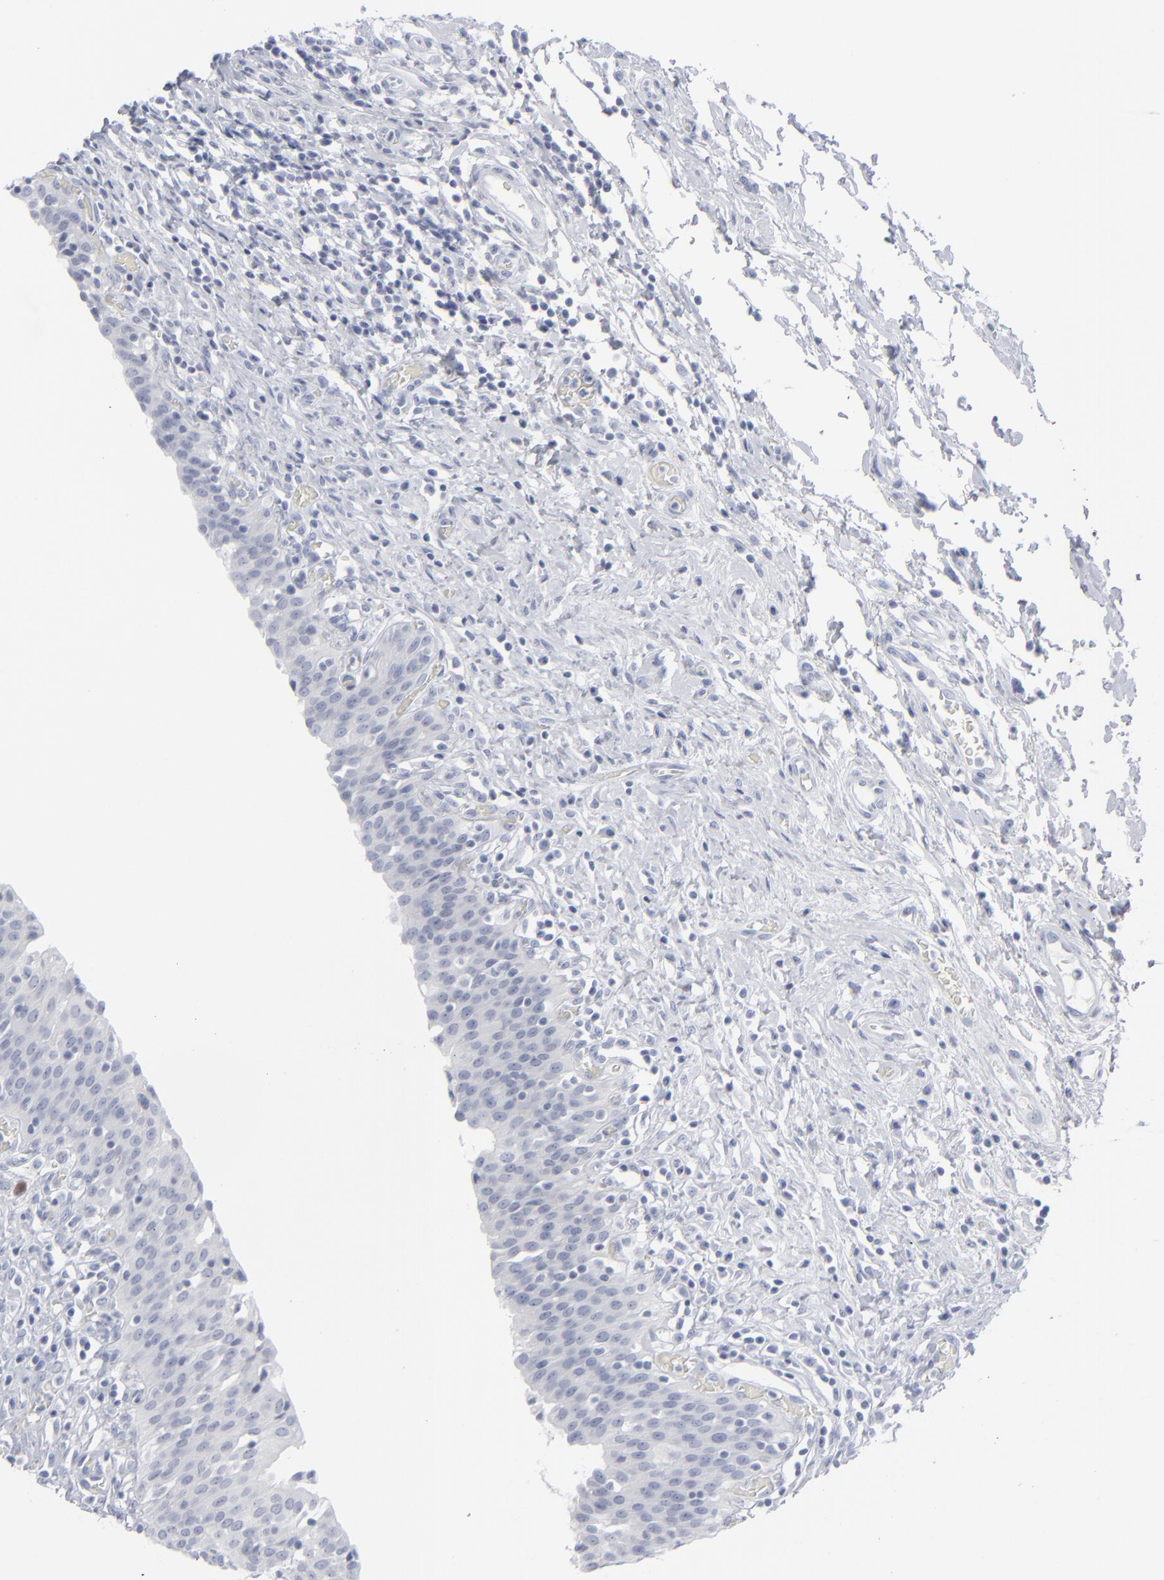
{"staining": {"intensity": "negative", "quantity": "none", "location": "none"}, "tissue": "urinary bladder", "cell_type": "Urothelial cells", "image_type": "normal", "snomed": [{"axis": "morphology", "description": "Normal tissue, NOS"}, {"axis": "topography", "description": "Urinary bladder"}], "caption": "The photomicrograph exhibits no staining of urothelial cells in unremarkable urinary bladder. (DAB immunohistochemistry visualized using brightfield microscopy, high magnification).", "gene": "MSLN", "patient": {"sex": "male", "age": 51}}